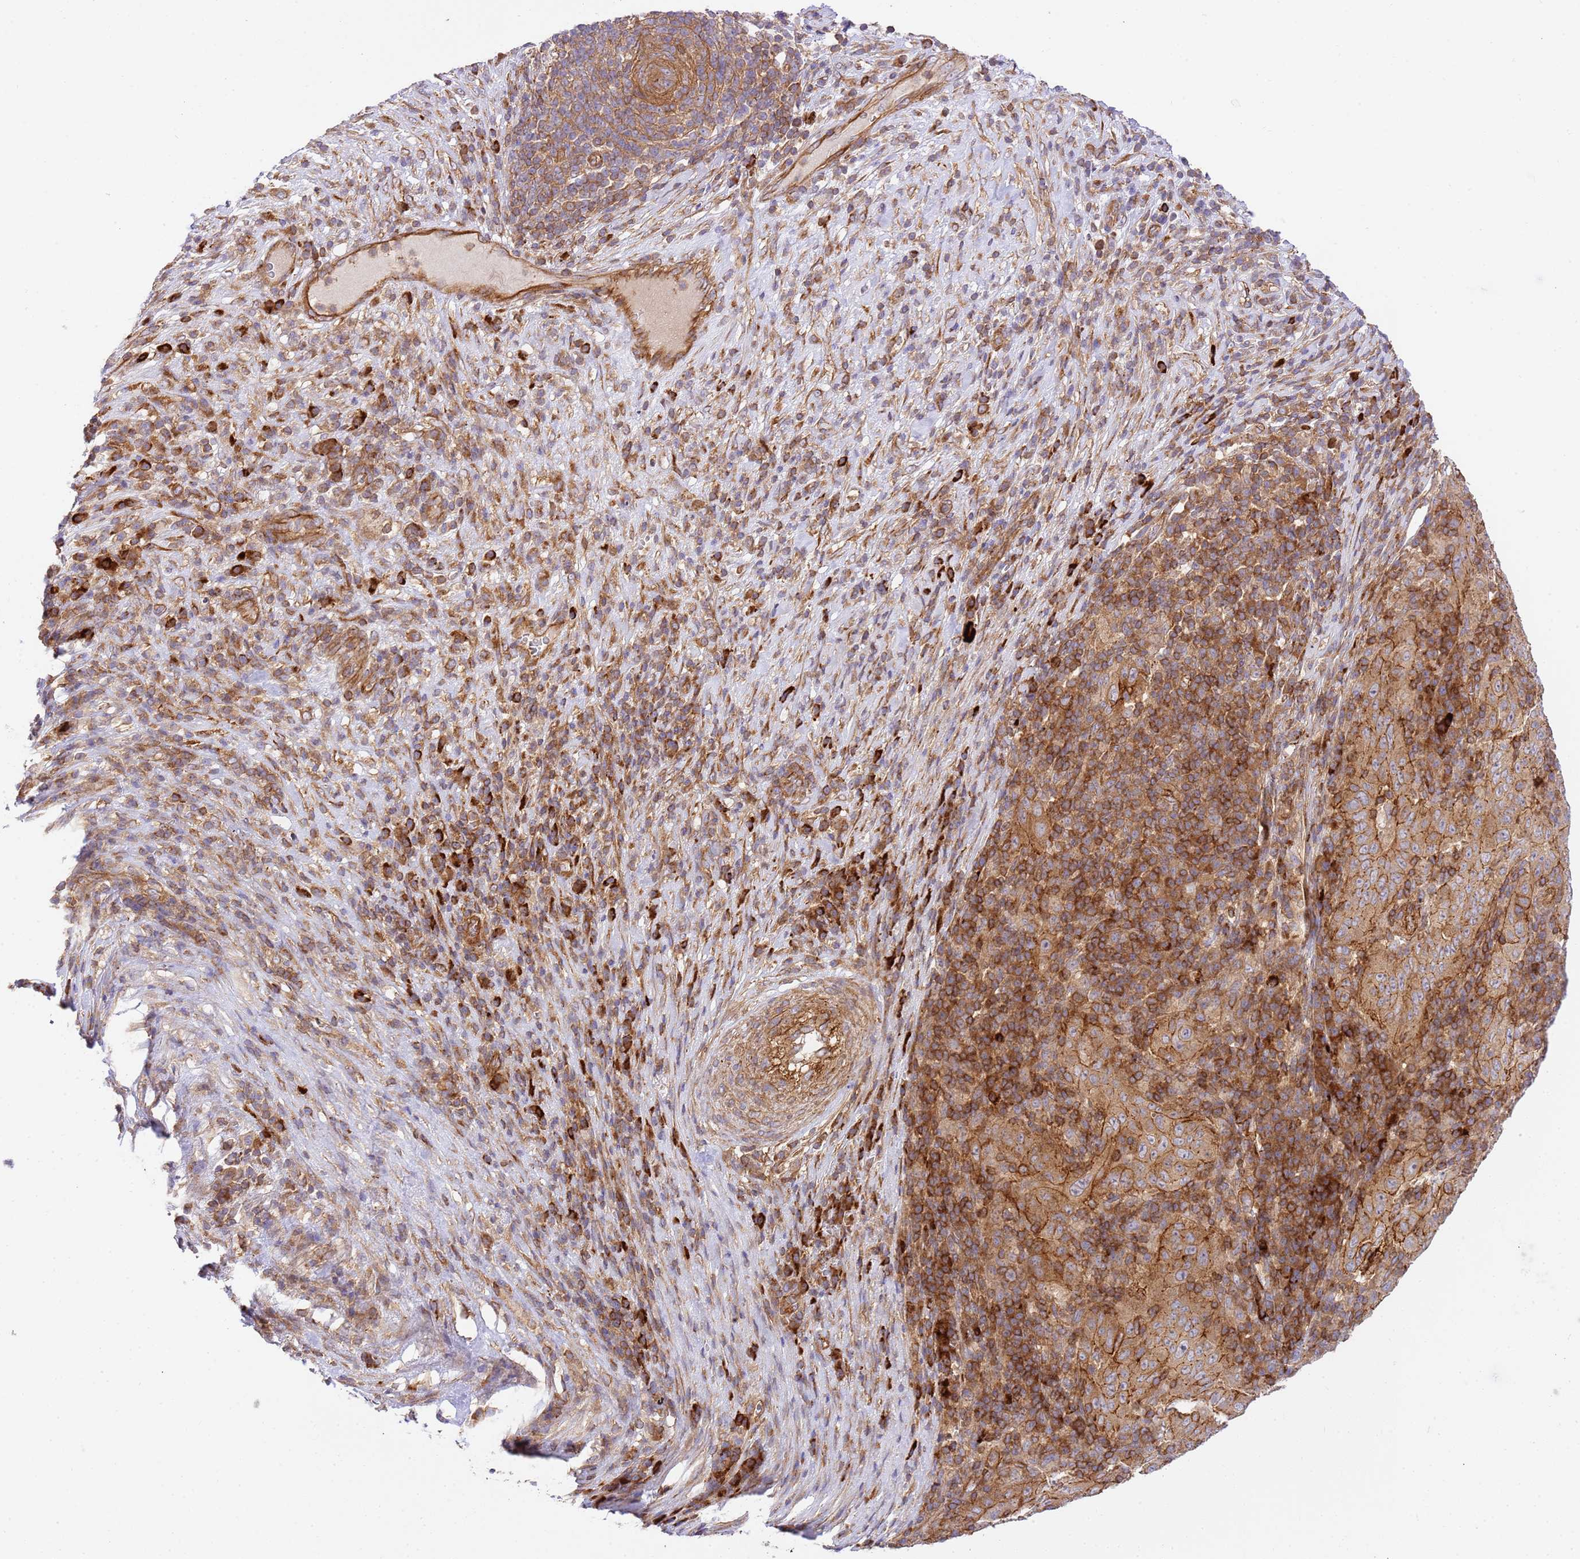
{"staining": {"intensity": "moderate", "quantity": ">75%", "location": "cytoplasmic/membranous"}, "tissue": "pancreatic cancer", "cell_type": "Tumor cells", "image_type": "cancer", "snomed": [{"axis": "morphology", "description": "Adenocarcinoma, NOS"}, {"axis": "topography", "description": "Pancreas"}], "caption": "Pancreatic cancer (adenocarcinoma) stained with a protein marker shows moderate staining in tumor cells.", "gene": "EFCAB8", "patient": {"sex": "male", "age": 63}}